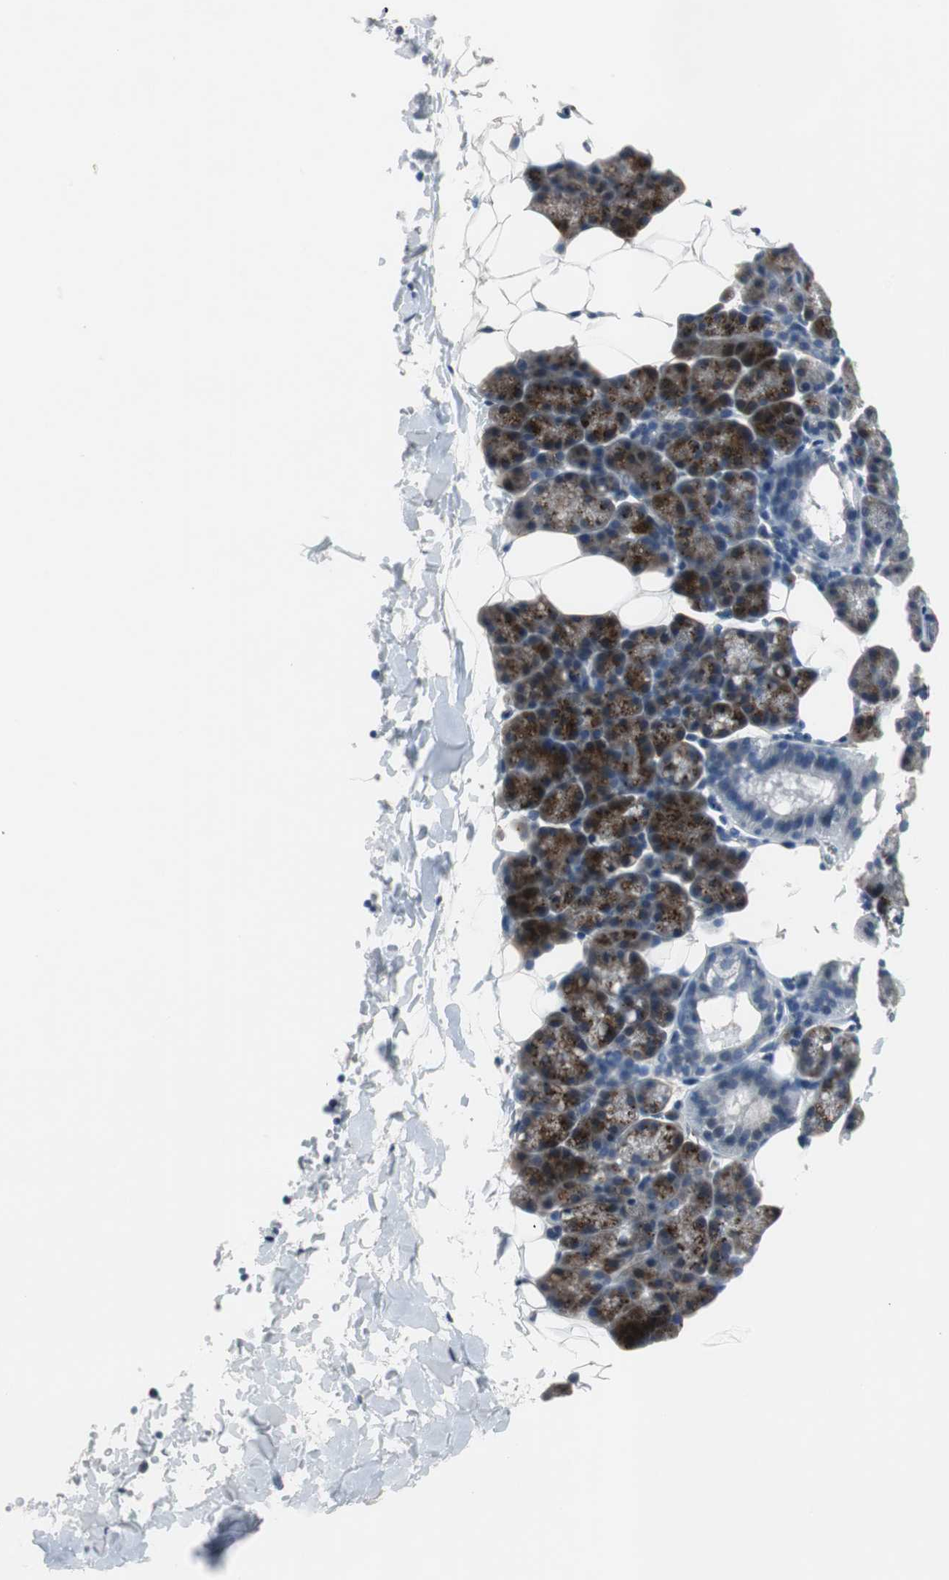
{"staining": {"intensity": "strong", "quantity": "25%-75%", "location": "cytoplasmic/membranous"}, "tissue": "salivary gland", "cell_type": "Glandular cells", "image_type": "normal", "snomed": [{"axis": "morphology", "description": "Normal tissue, NOS"}, {"axis": "topography", "description": "Lymph node"}, {"axis": "topography", "description": "Salivary gland"}], "caption": "Salivary gland stained with IHC reveals strong cytoplasmic/membranous positivity in about 25%-75% of glandular cells. Ihc stains the protein of interest in brown and the nuclei are stained blue.", "gene": "PCYT1B", "patient": {"sex": "male", "age": 8}}